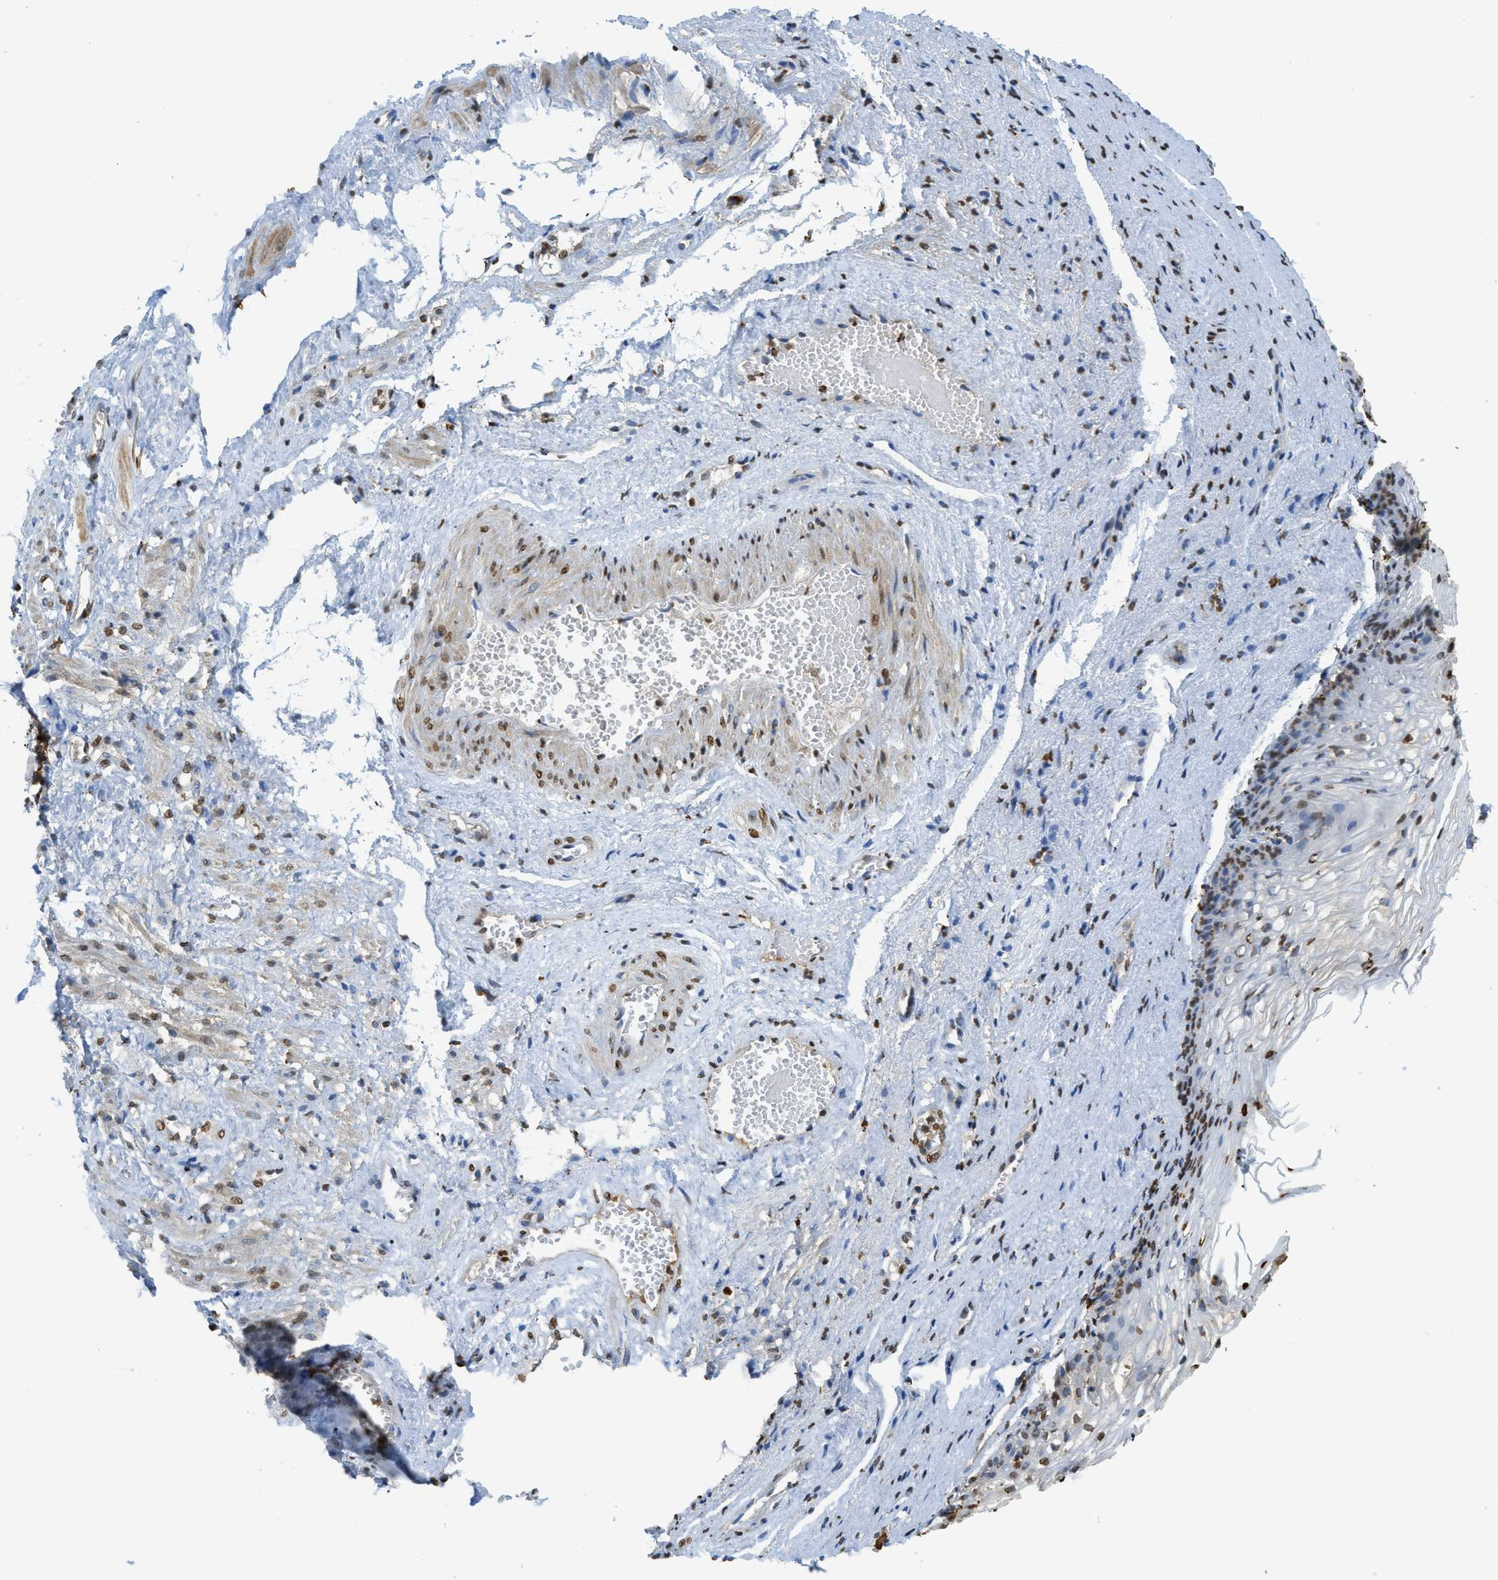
{"staining": {"intensity": "moderate", "quantity": "25%-75%", "location": "nuclear"}, "tissue": "vagina", "cell_type": "Squamous epithelial cells", "image_type": "normal", "snomed": [{"axis": "morphology", "description": "Normal tissue, NOS"}, {"axis": "topography", "description": "Vagina"}], "caption": "Brown immunohistochemical staining in normal vagina shows moderate nuclear staining in approximately 25%-75% of squamous epithelial cells. Using DAB (brown) and hematoxylin (blue) stains, captured at high magnification using brightfield microscopy.", "gene": "NR5A2", "patient": {"sex": "female", "age": 34}}